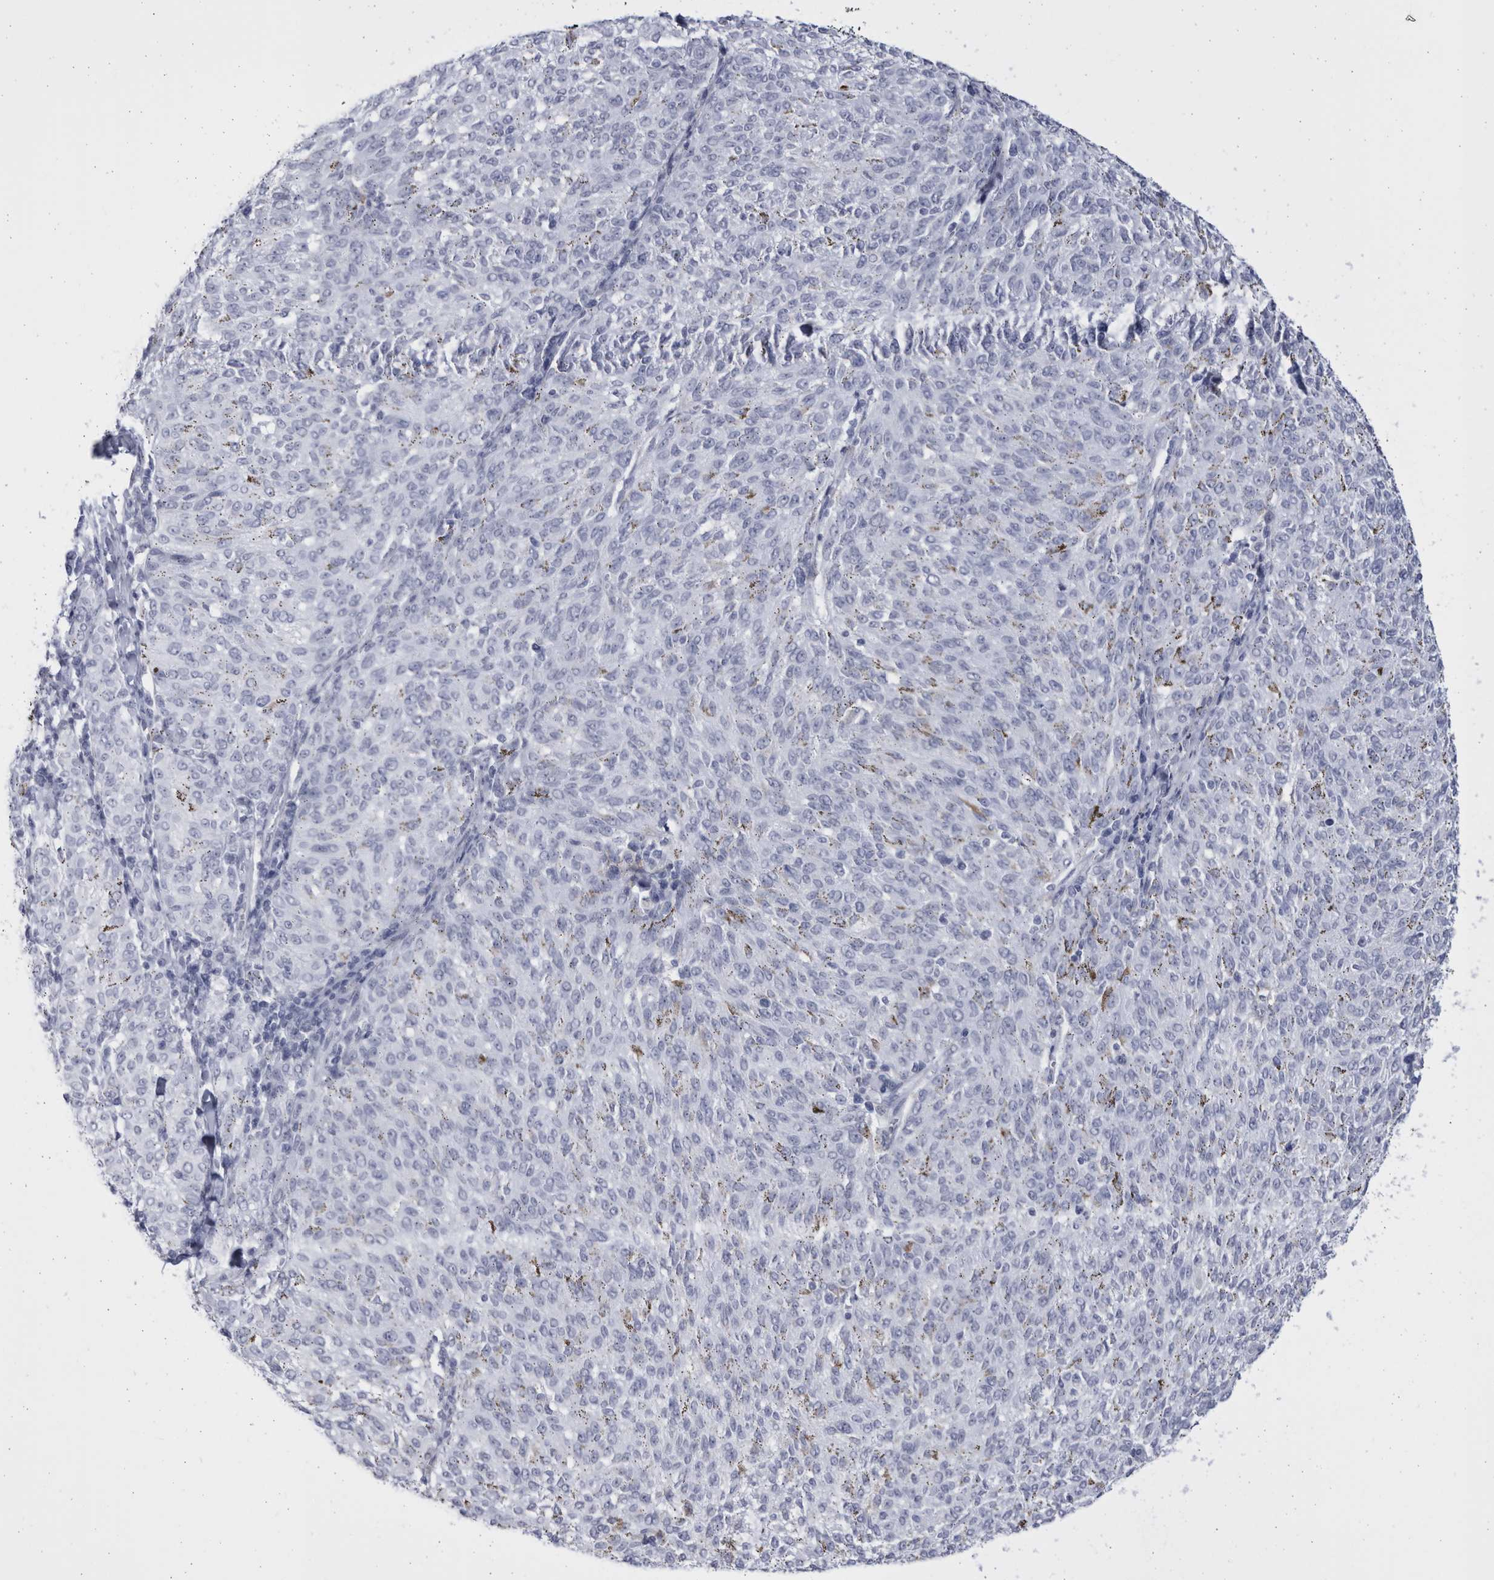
{"staining": {"intensity": "negative", "quantity": "none", "location": "none"}, "tissue": "melanoma", "cell_type": "Tumor cells", "image_type": "cancer", "snomed": [{"axis": "morphology", "description": "Malignant melanoma, NOS"}, {"axis": "topography", "description": "Skin"}], "caption": "IHC of melanoma reveals no staining in tumor cells.", "gene": "CCDC181", "patient": {"sex": "female", "age": 72}}